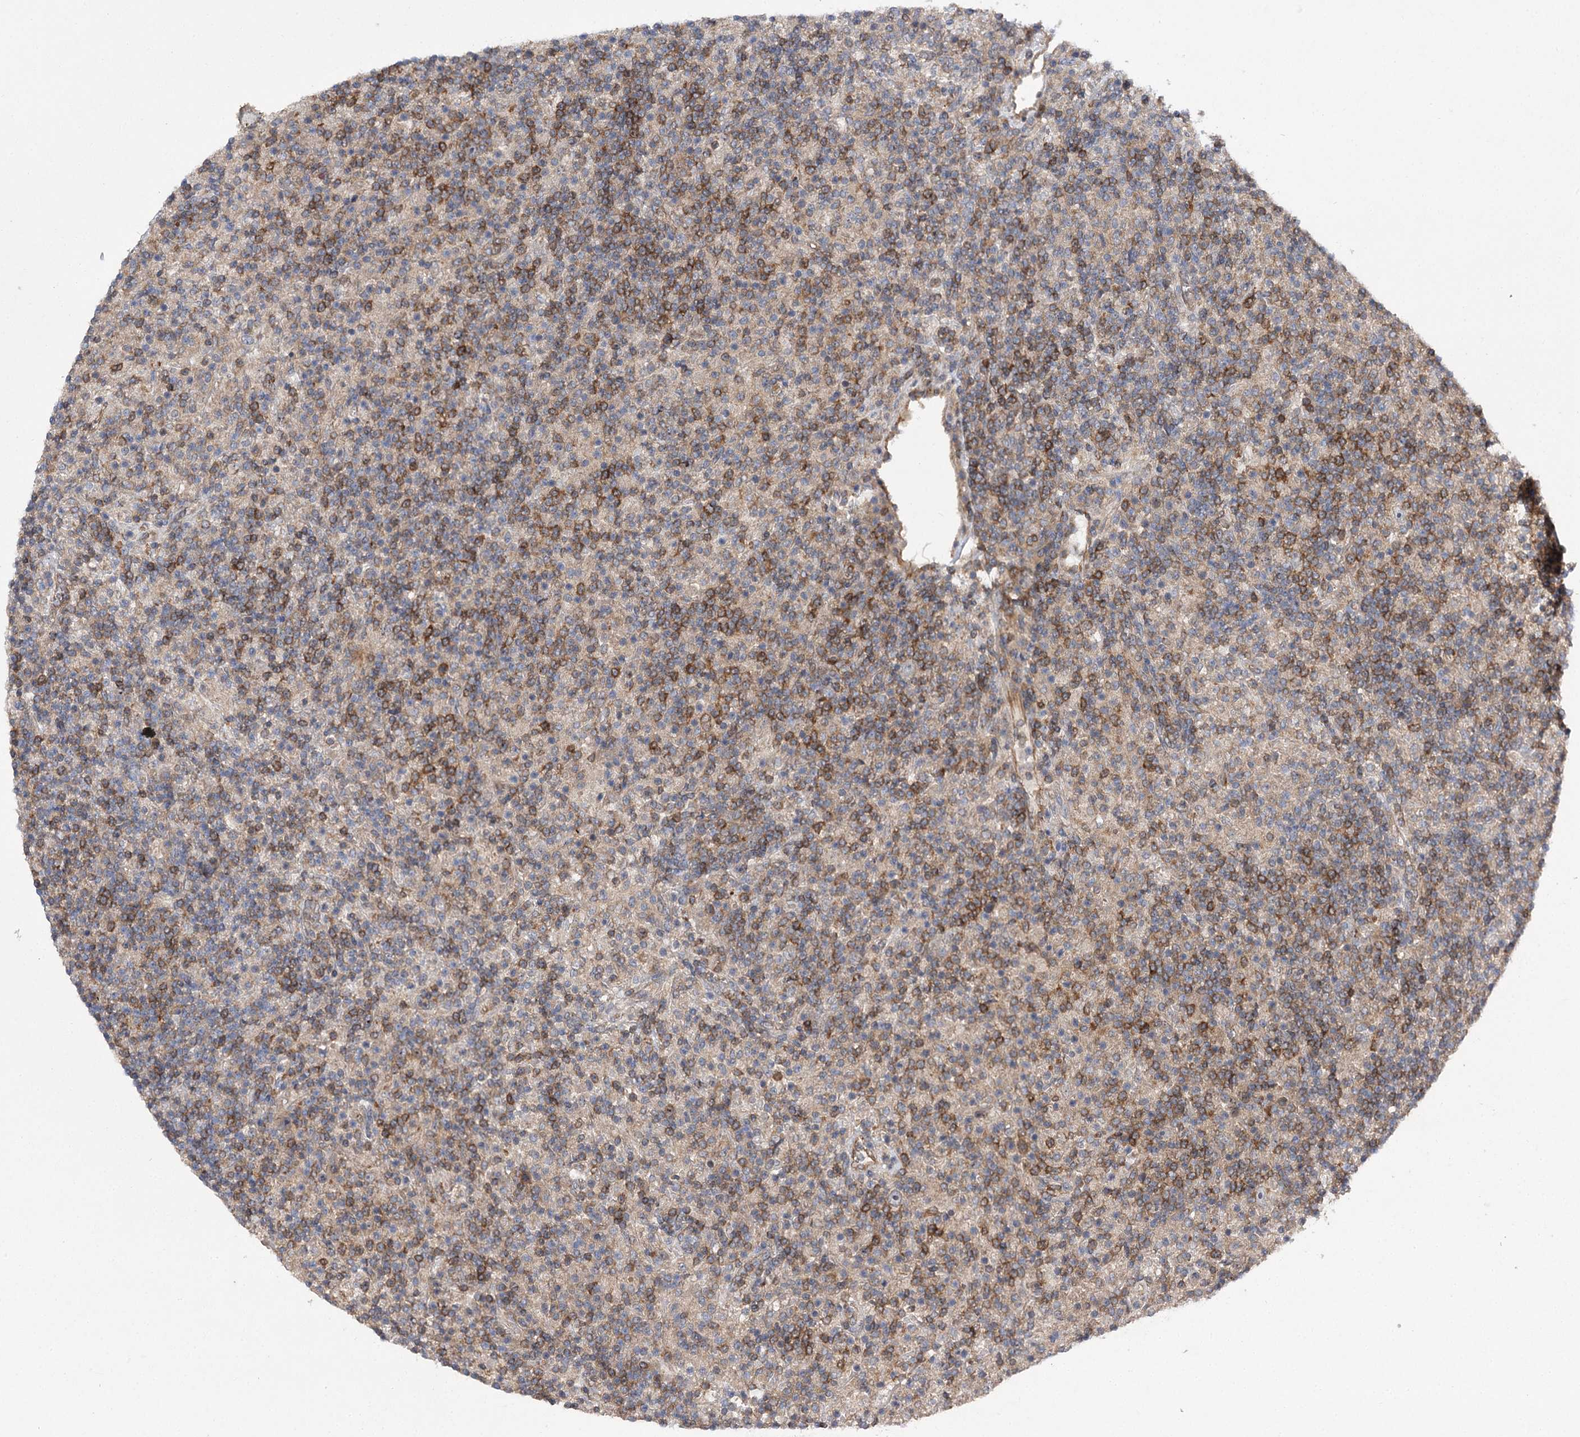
{"staining": {"intensity": "weak", "quantity": "<25%", "location": "cytoplasmic/membranous"}, "tissue": "lymphoma", "cell_type": "Tumor cells", "image_type": "cancer", "snomed": [{"axis": "morphology", "description": "Hodgkin's disease, NOS"}, {"axis": "topography", "description": "Lymph node"}], "caption": "Lymphoma stained for a protein using IHC exhibits no staining tumor cells.", "gene": "BCR", "patient": {"sex": "male", "age": 70}}